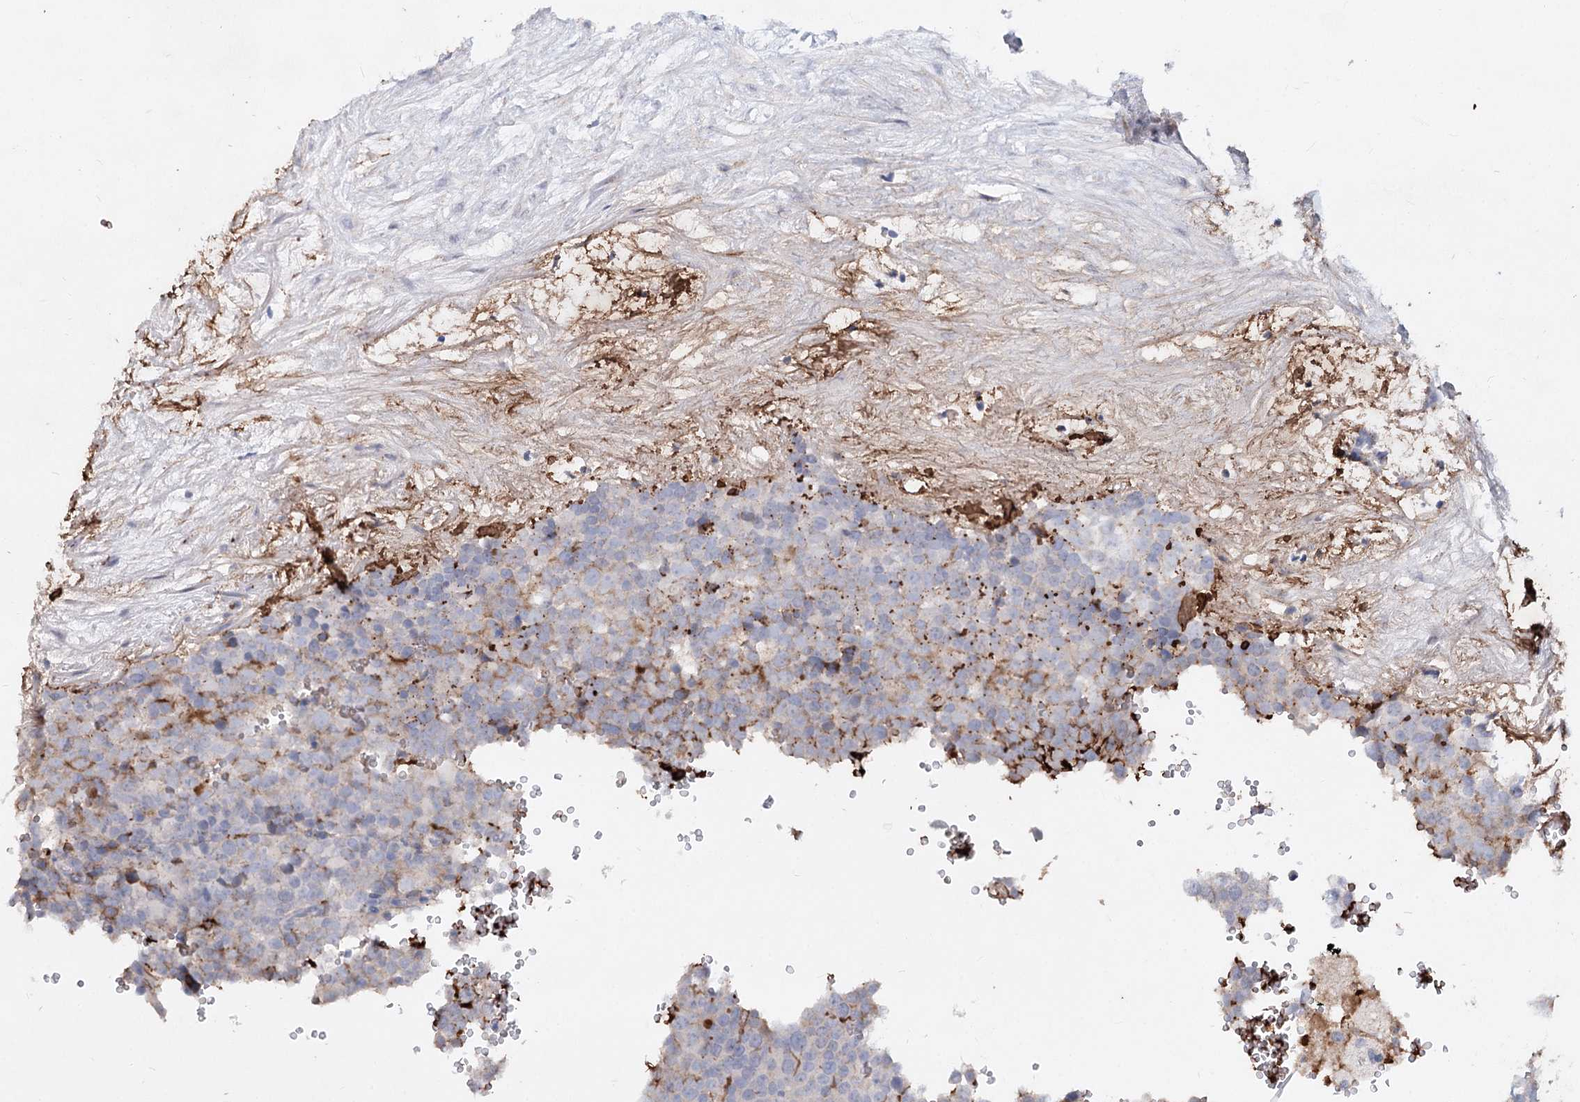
{"staining": {"intensity": "negative", "quantity": "none", "location": "none"}, "tissue": "testis cancer", "cell_type": "Tumor cells", "image_type": "cancer", "snomed": [{"axis": "morphology", "description": "Seminoma, NOS"}, {"axis": "topography", "description": "Testis"}], "caption": "Testis seminoma was stained to show a protein in brown. There is no significant expression in tumor cells.", "gene": "TASOR2", "patient": {"sex": "male", "age": 71}}